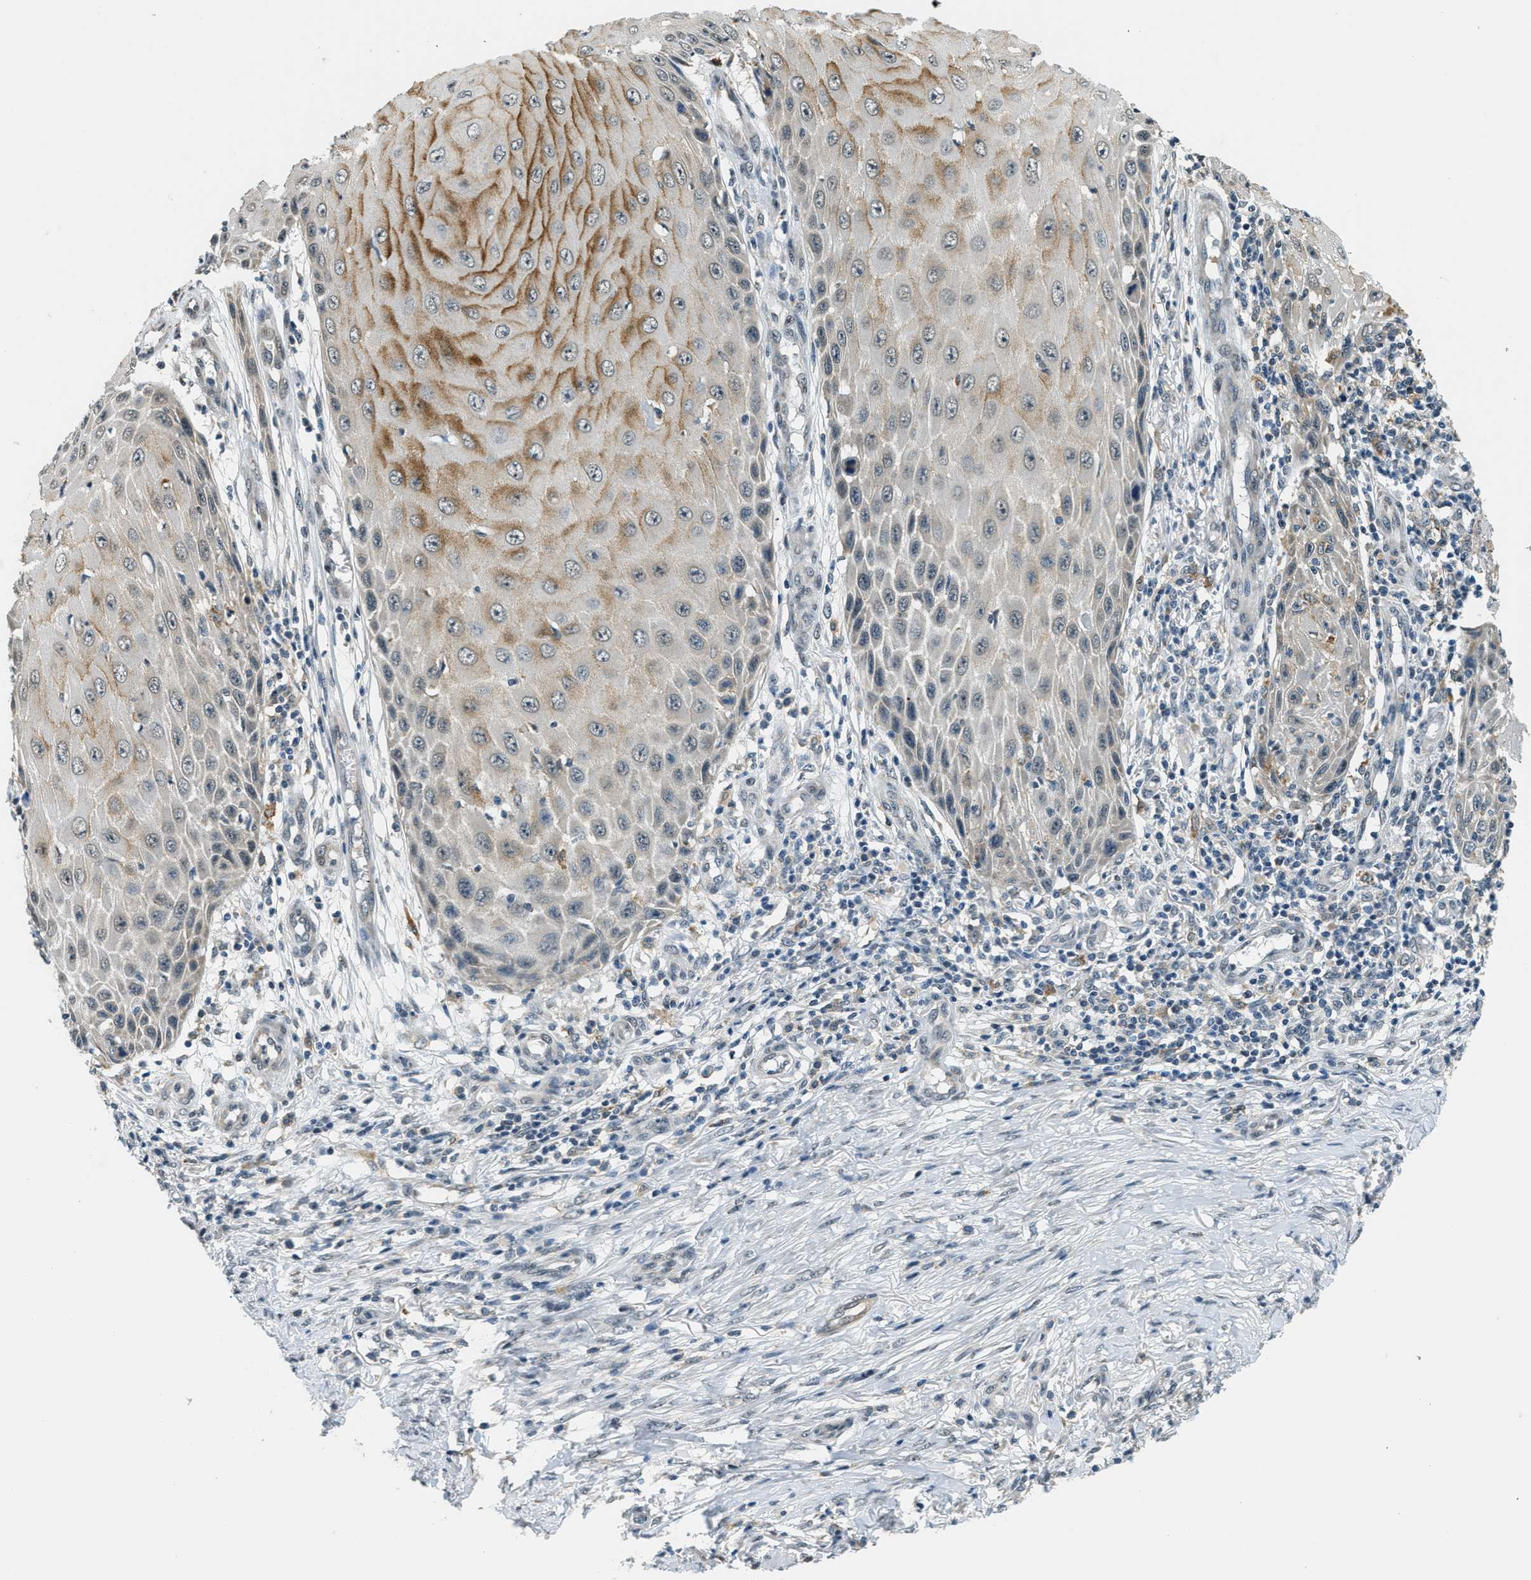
{"staining": {"intensity": "moderate", "quantity": "25%-75%", "location": "cytoplasmic/membranous"}, "tissue": "skin cancer", "cell_type": "Tumor cells", "image_type": "cancer", "snomed": [{"axis": "morphology", "description": "Squamous cell carcinoma, NOS"}, {"axis": "topography", "description": "Skin"}], "caption": "Immunohistochemistry (IHC) of skin squamous cell carcinoma exhibits medium levels of moderate cytoplasmic/membranous expression in about 25%-75% of tumor cells.", "gene": "RAB11FIP1", "patient": {"sex": "female", "age": 73}}